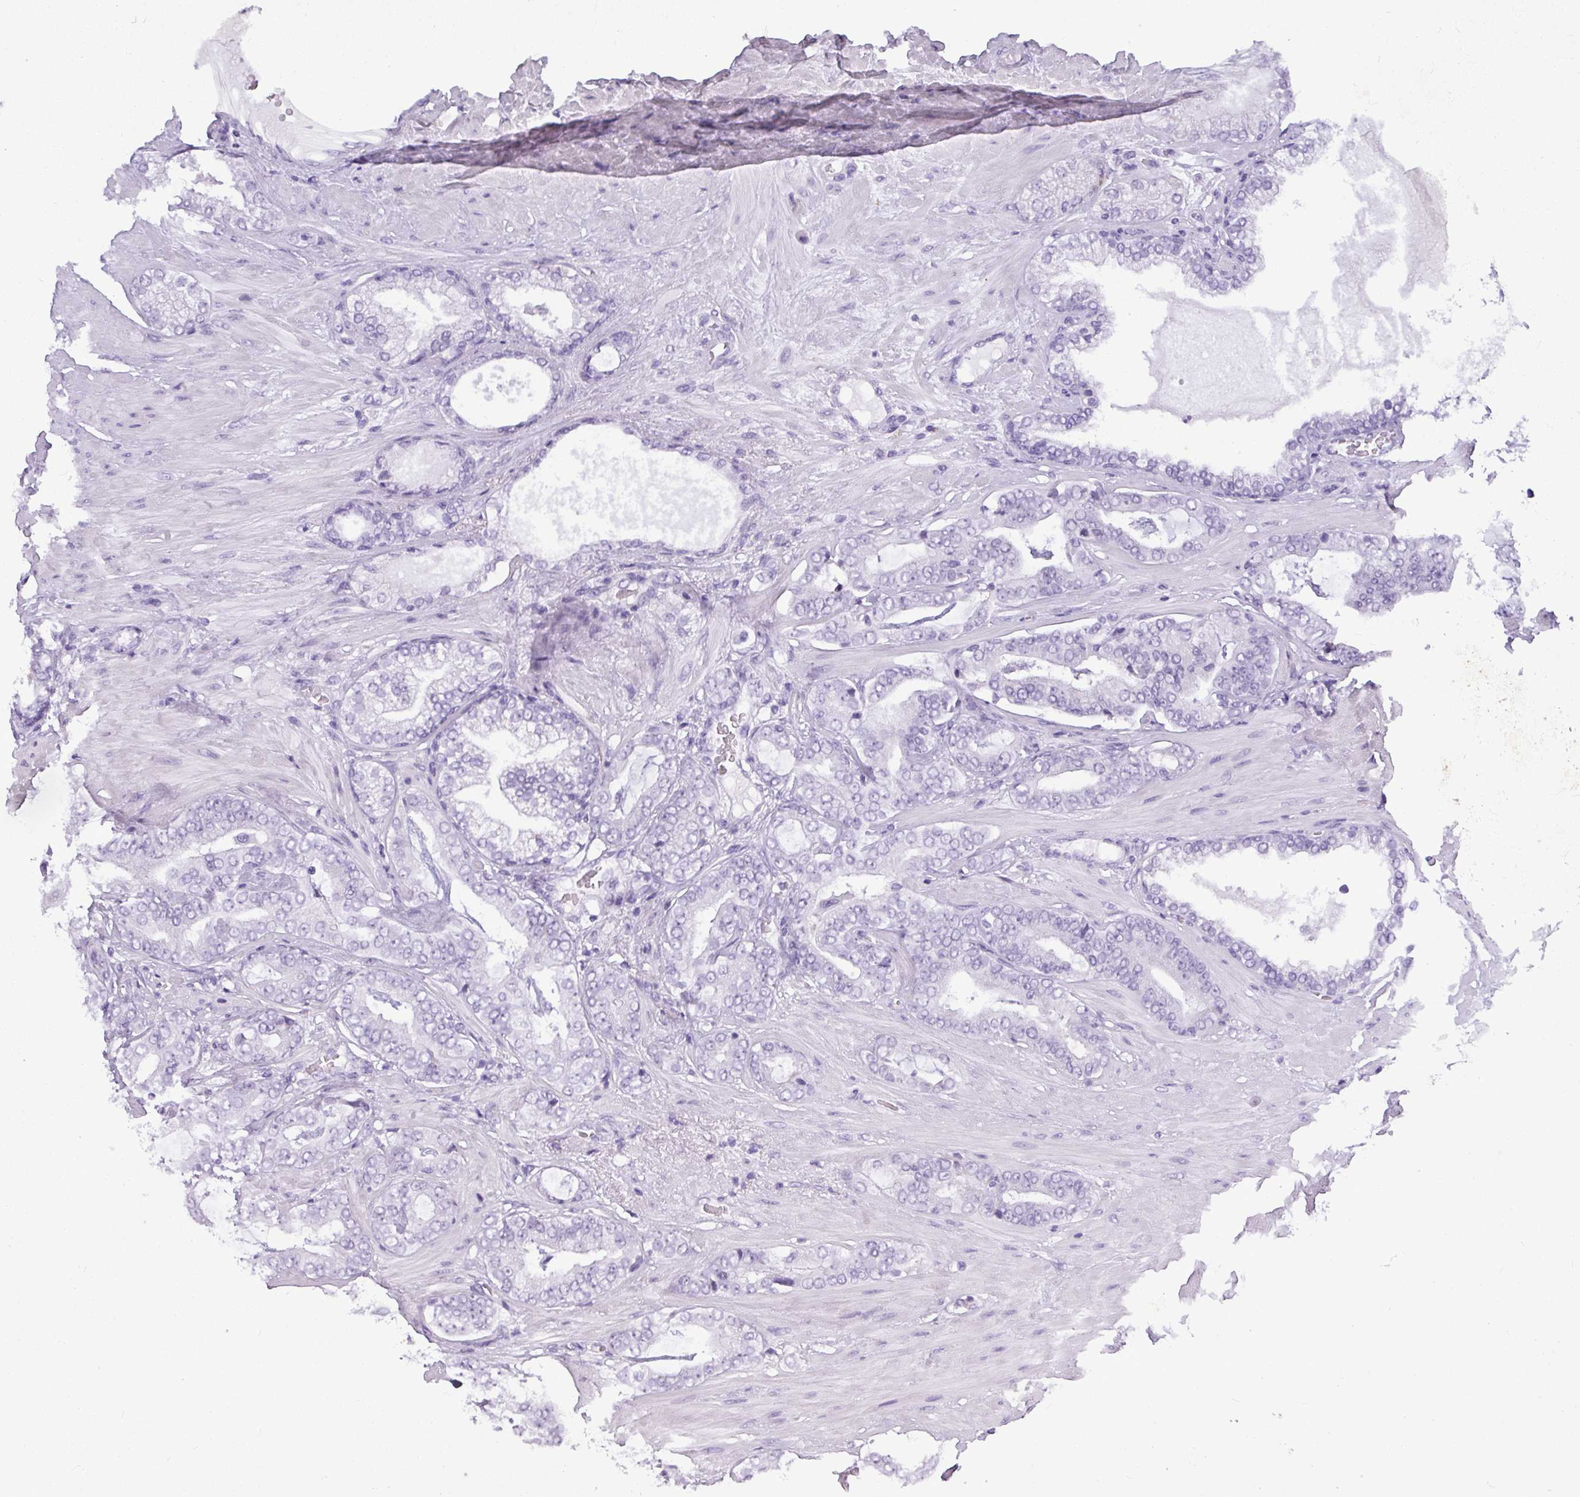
{"staining": {"intensity": "negative", "quantity": "none", "location": "none"}, "tissue": "prostate cancer", "cell_type": "Tumor cells", "image_type": "cancer", "snomed": [{"axis": "morphology", "description": "Adenocarcinoma, Low grade"}, {"axis": "topography", "description": "Prostate"}], "caption": "DAB (3,3'-diaminobenzidine) immunohistochemical staining of prostate cancer (low-grade adenocarcinoma) shows no significant staining in tumor cells. (DAB IHC visualized using brightfield microscopy, high magnification).", "gene": "TMEM91", "patient": {"sex": "male", "age": 61}}